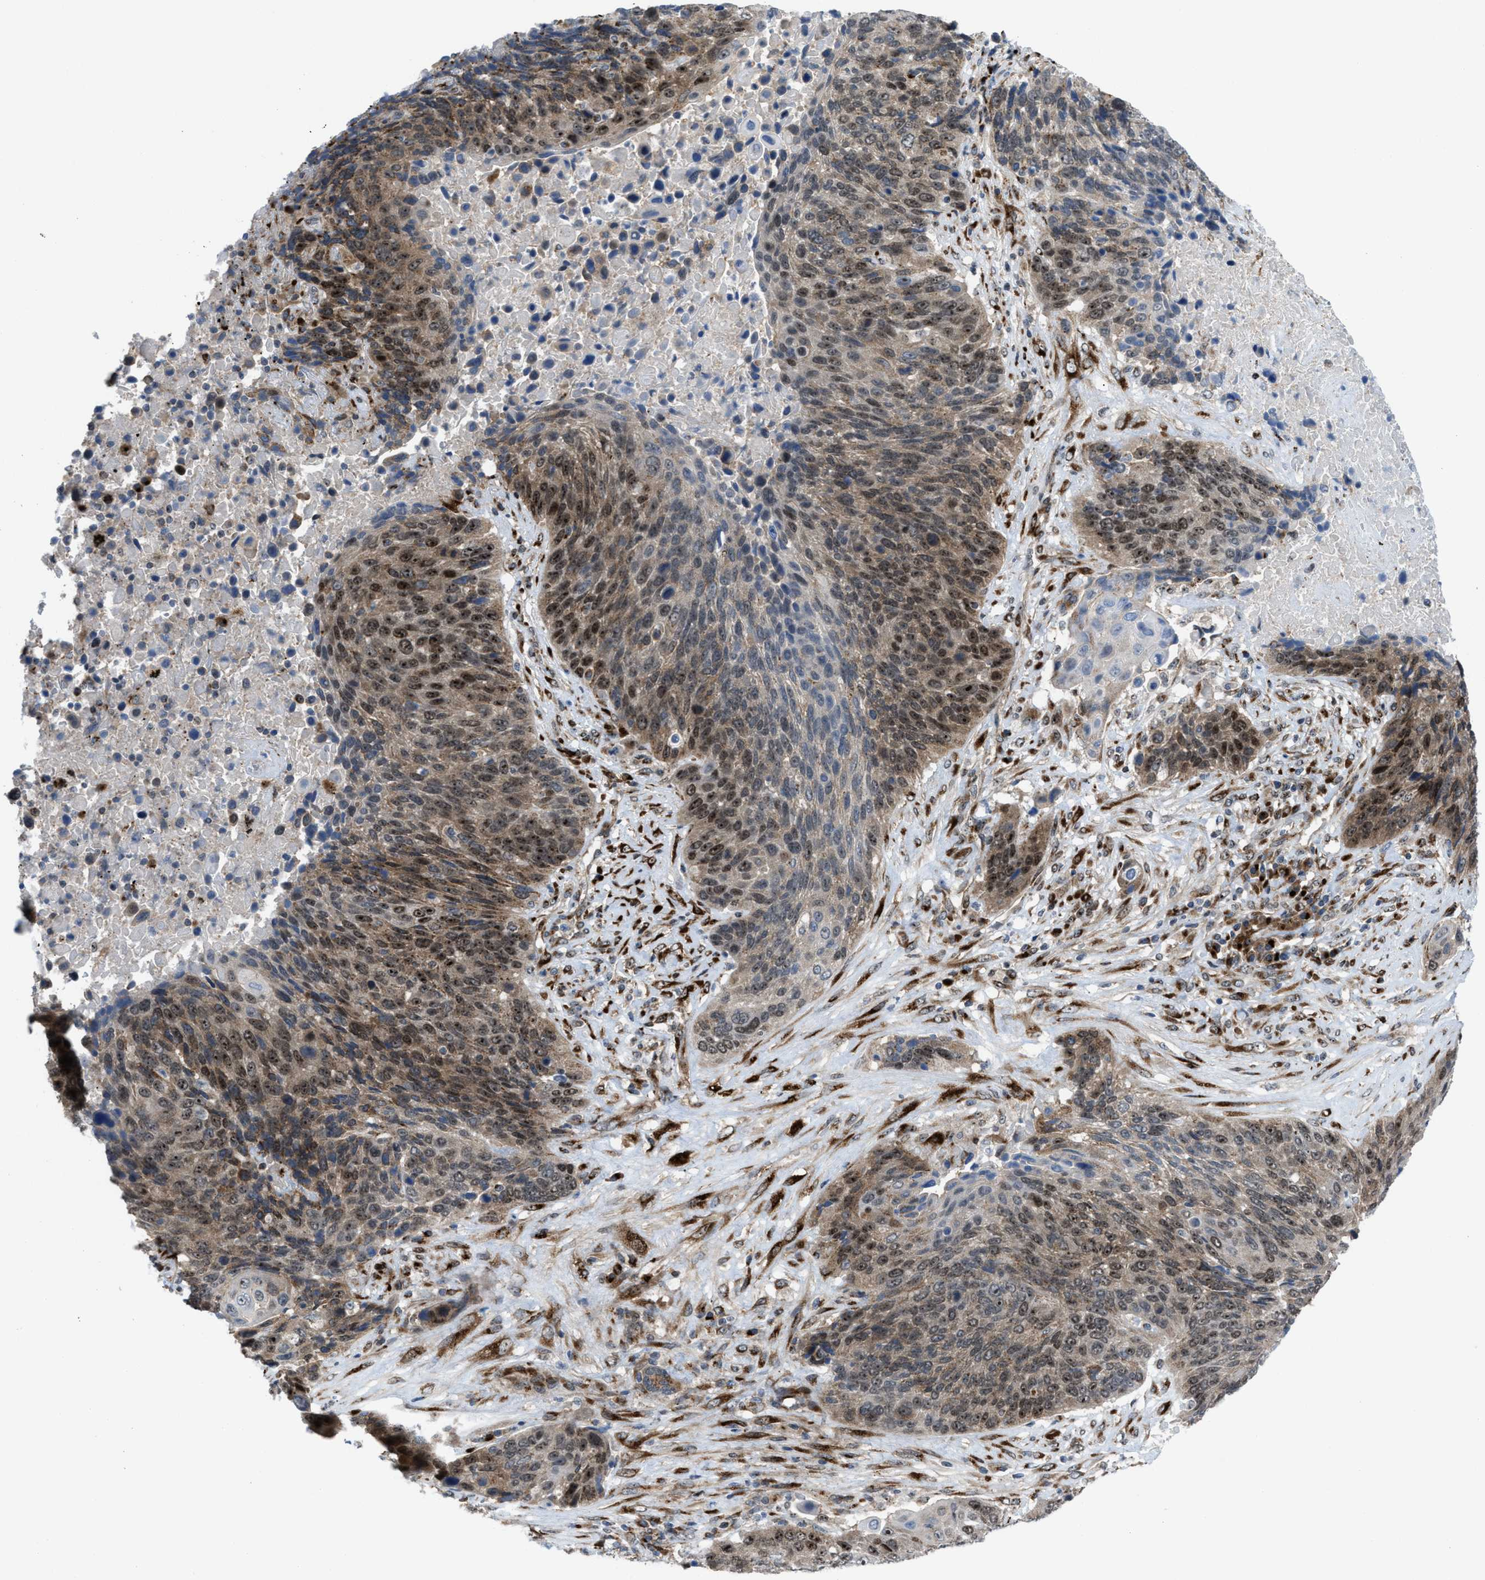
{"staining": {"intensity": "moderate", "quantity": "25%-75%", "location": "cytoplasmic/membranous,nuclear"}, "tissue": "lung cancer", "cell_type": "Tumor cells", "image_type": "cancer", "snomed": [{"axis": "morphology", "description": "Squamous cell carcinoma, NOS"}, {"axis": "topography", "description": "Lung"}], "caption": "An image of human lung cancer stained for a protein displays moderate cytoplasmic/membranous and nuclear brown staining in tumor cells.", "gene": "SLC38A10", "patient": {"sex": "male", "age": 66}}